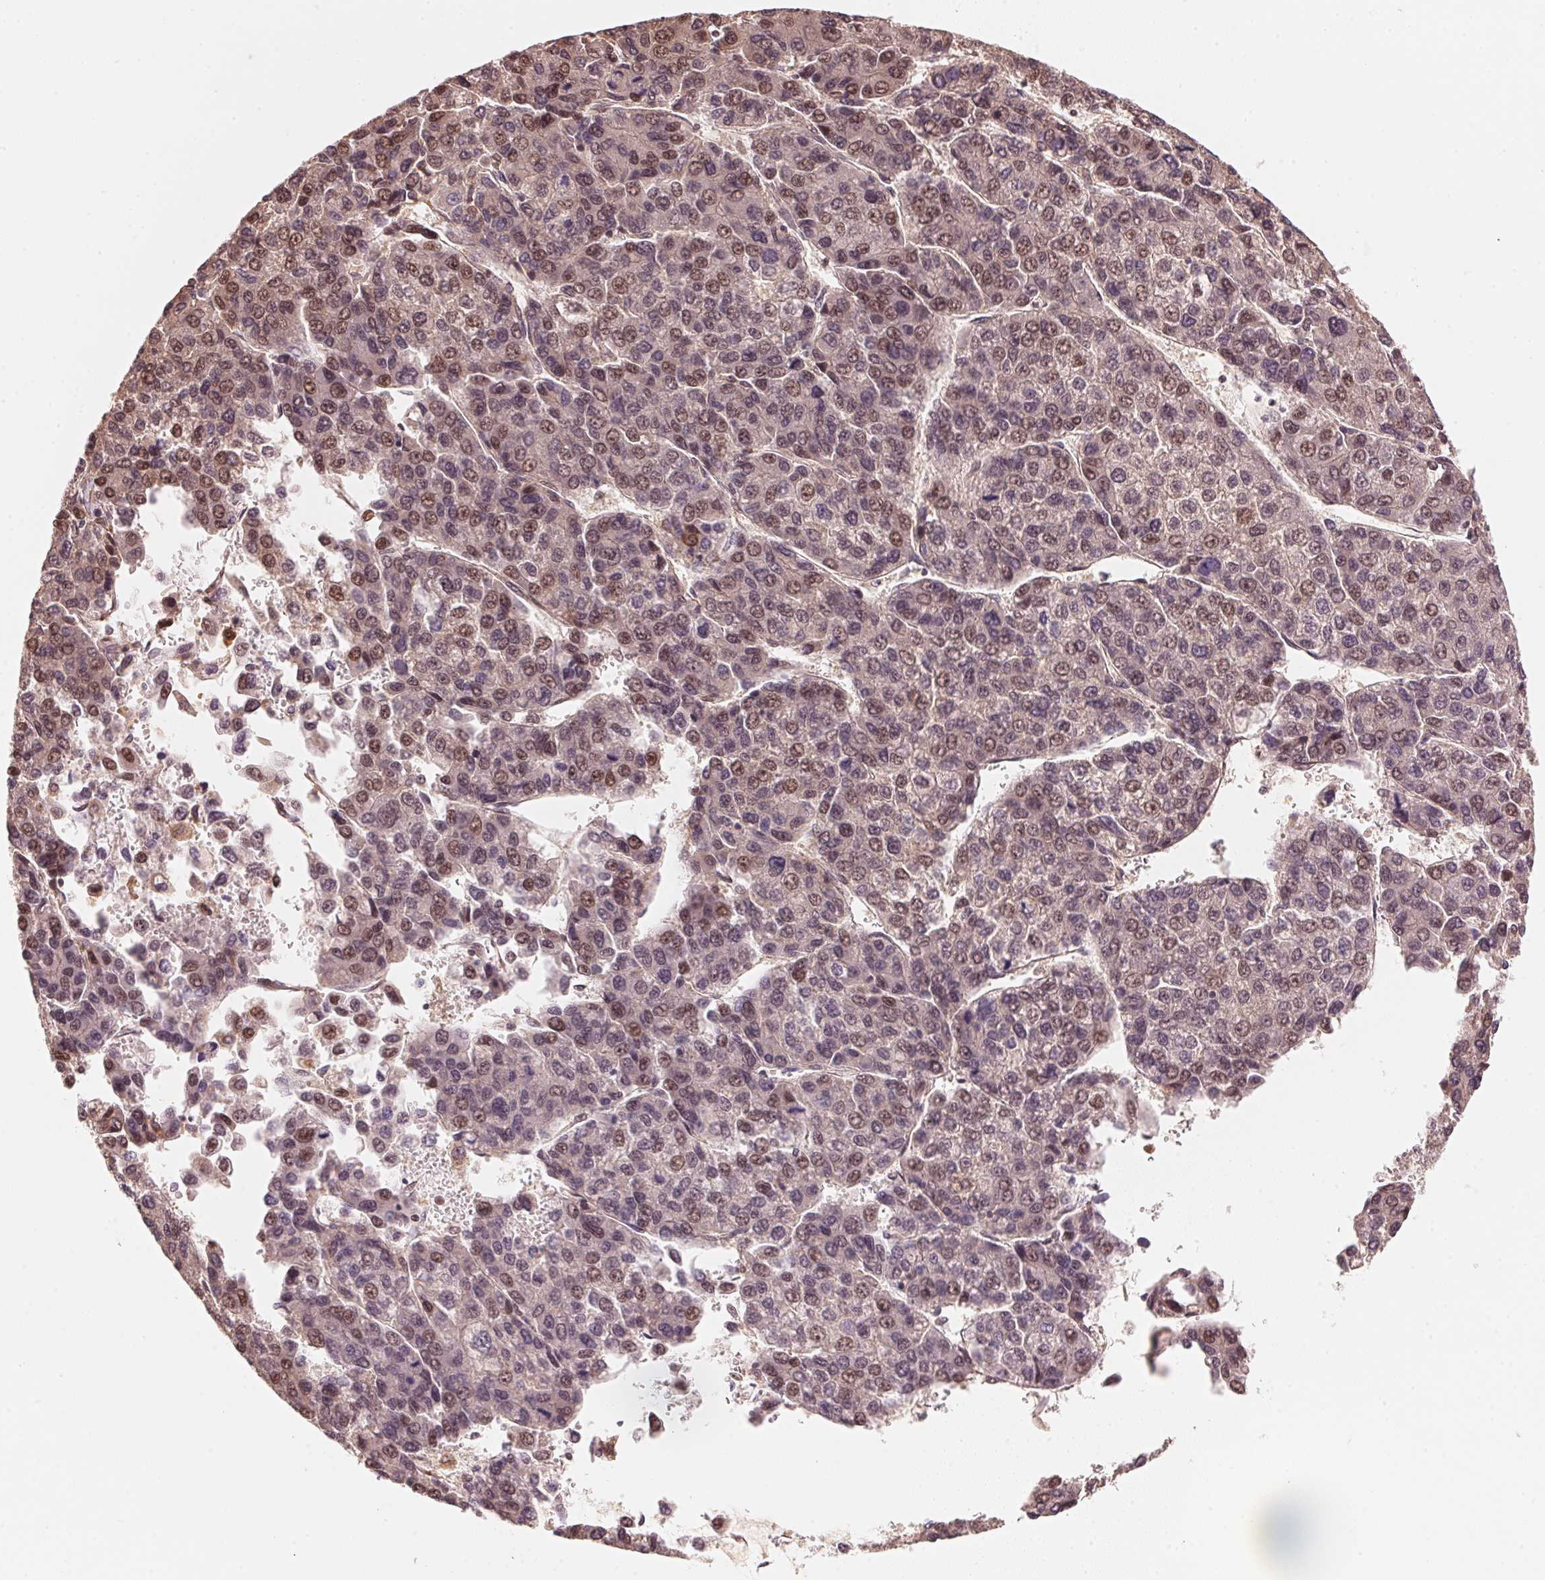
{"staining": {"intensity": "weak", "quantity": "25%-75%", "location": "nuclear"}, "tissue": "liver cancer", "cell_type": "Tumor cells", "image_type": "cancer", "snomed": [{"axis": "morphology", "description": "Carcinoma, Hepatocellular, NOS"}, {"axis": "topography", "description": "Liver"}], "caption": "Immunohistochemical staining of hepatocellular carcinoma (liver) displays low levels of weak nuclear expression in about 25%-75% of tumor cells. The staining was performed using DAB to visualize the protein expression in brown, while the nuclei were stained in blue with hematoxylin (Magnification: 20x).", "gene": "PRKN", "patient": {"sex": "female", "age": 66}}